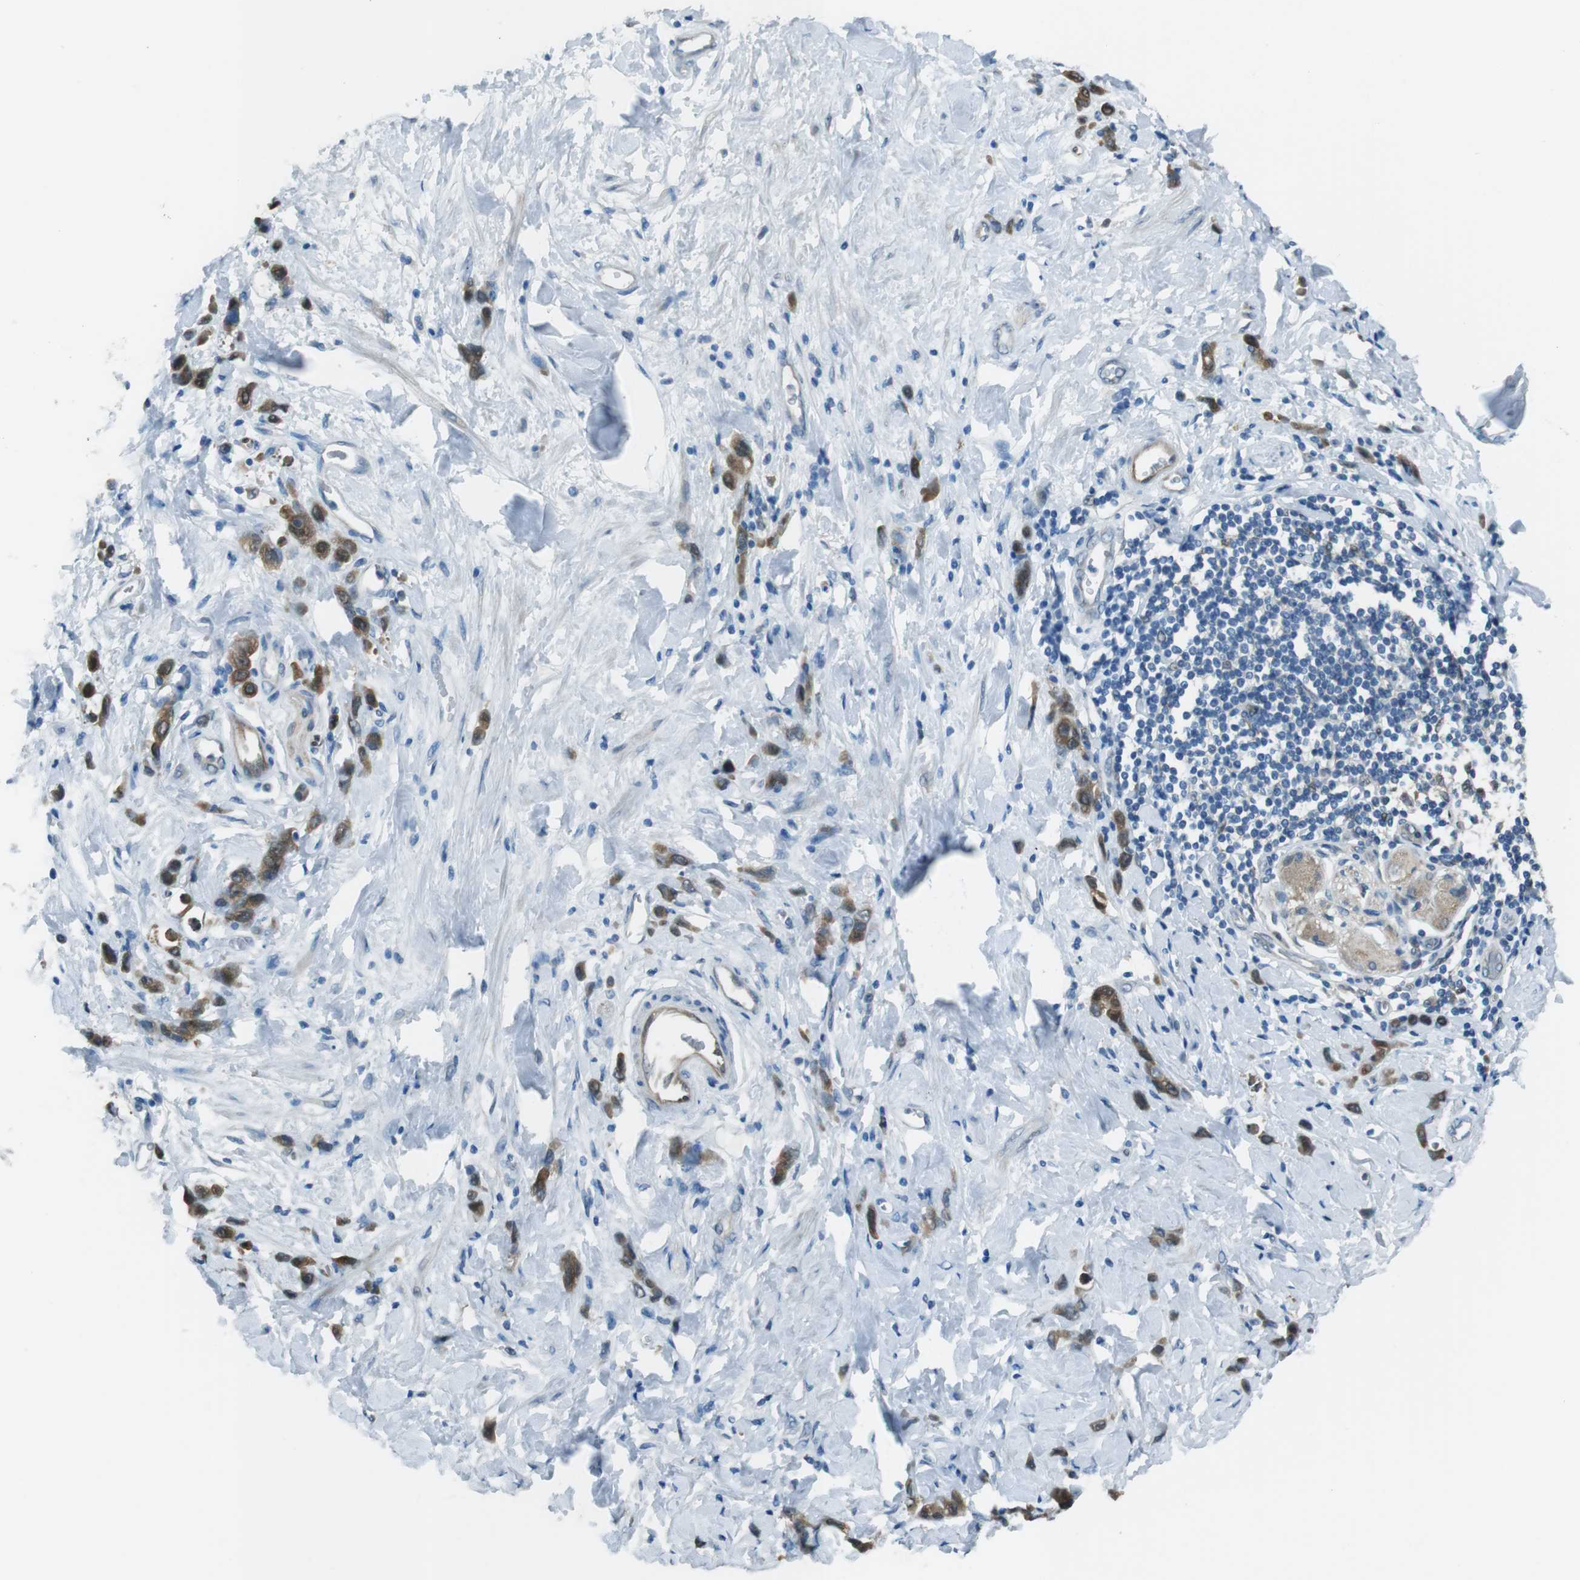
{"staining": {"intensity": "moderate", "quantity": ">75%", "location": "cytoplasmic/membranous"}, "tissue": "stomach cancer", "cell_type": "Tumor cells", "image_type": "cancer", "snomed": [{"axis": "morphology", "description": "Normal tissue, NOS"}, {"axis": "morphology", "description": "Adenocarcinoma, NOS"}, {"axis": "topography", "description": "Stomach"}], "caption": "The immunohistochemical stain labels moderate cytoplasmic/membranous expression in tumor cells of stomach adenocarcinoma tissue. (Brightfield microscopy of DAB IHC at high magnification).", "gene": "MFAP3", "patient": {"sex": "male", "age": 82}}